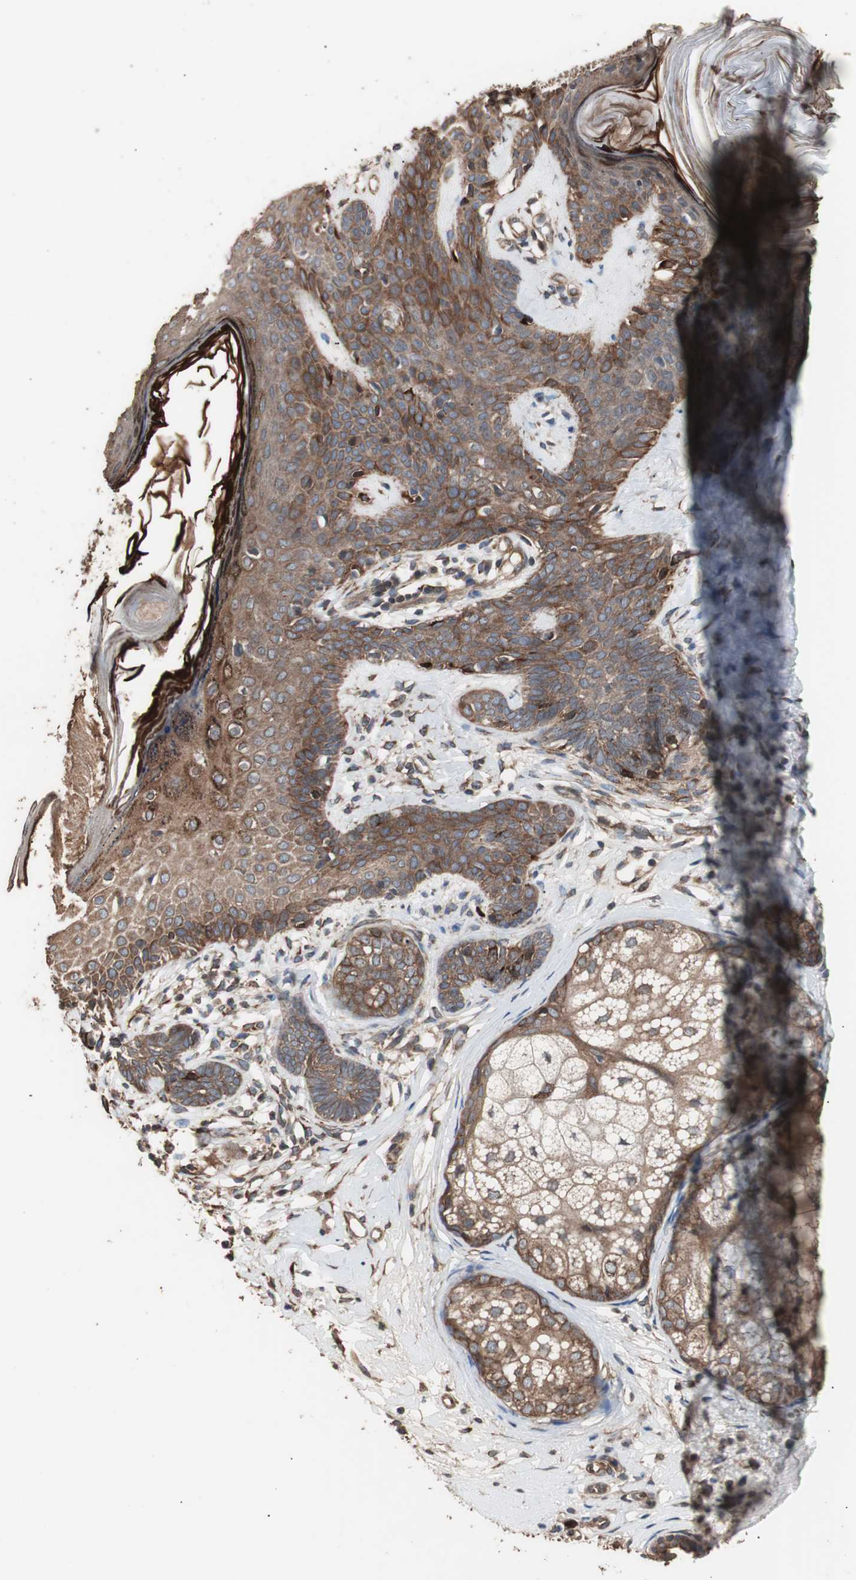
{"staining": {"intensity": "moderate", "quantity": ">75%", "location": "cytoplasmic/membranous"}, "tissue": "skin cancer", "cell_type": "Tumor cells", "image_type": "cancer", "snomed": [{"axis": "morphology", "description": "Developmental malformation"}, {"axis": "morphology", "description": "Basal cell carcinoma"}, {"axis": "topography", "description": "Skin"}], "caption": "Protein analysis of skin cancer tissue exhibits moderate cytoplasmic/membranous expression in about >75% of tumor cells.", "gene": "LZTS1", "patient": {"sex": "female", "age": 62}}